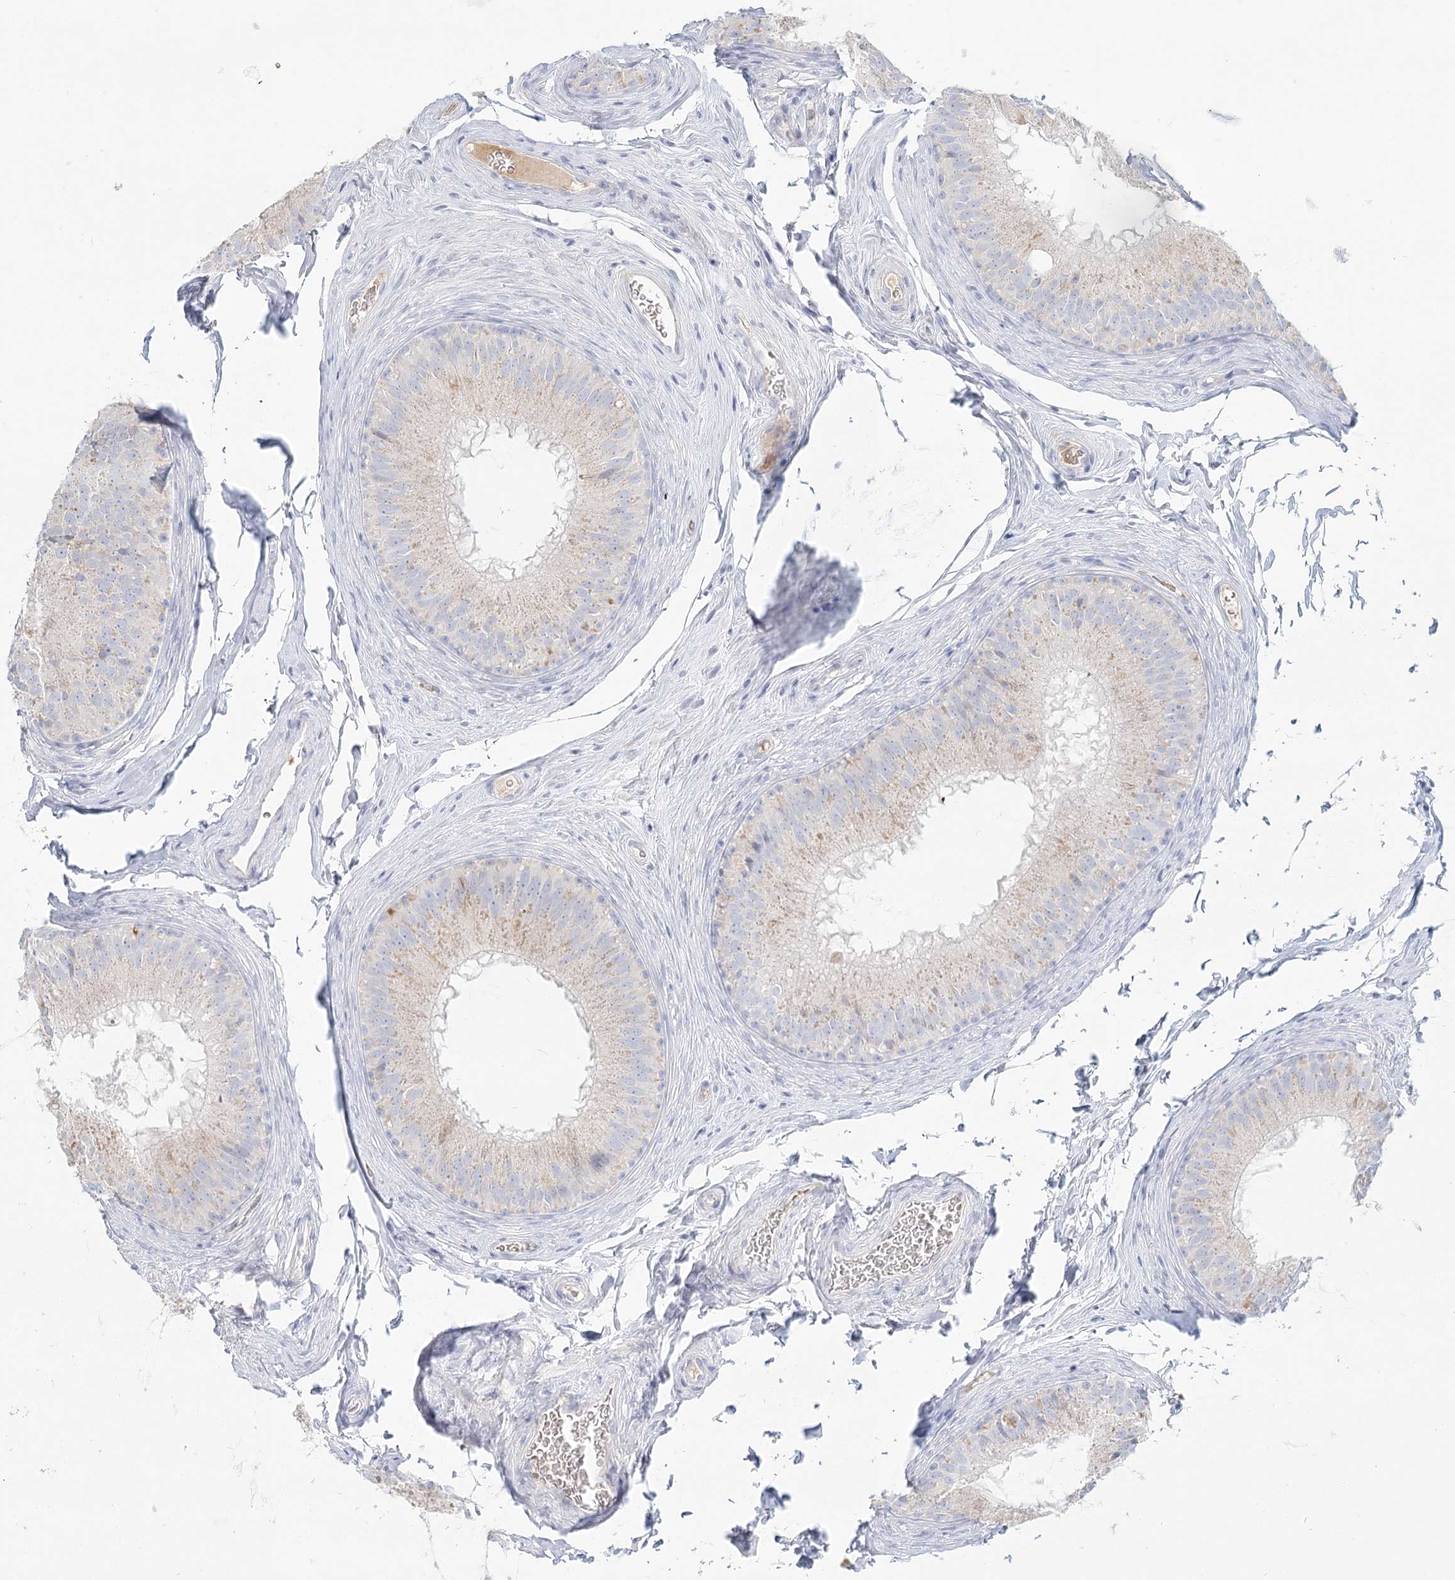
{"staining": {"intensity": "negative", "quantity": "none", "location": "none"}, "tissue": "epididymis", "cell_type": "Glandular cells", "image_type": "normal", "snomed": [{"axis": "morphology", "description": "Normal tissue, NOS"}, {"axis": "topography", "description": "Epididymis"}], "caption": "An IHC micrograph of benign epididymis is shown. There is no staining in glandular cells of epididymis.", "gene": "DMGDH", "patient": {"sex": "male", "age": 32}}